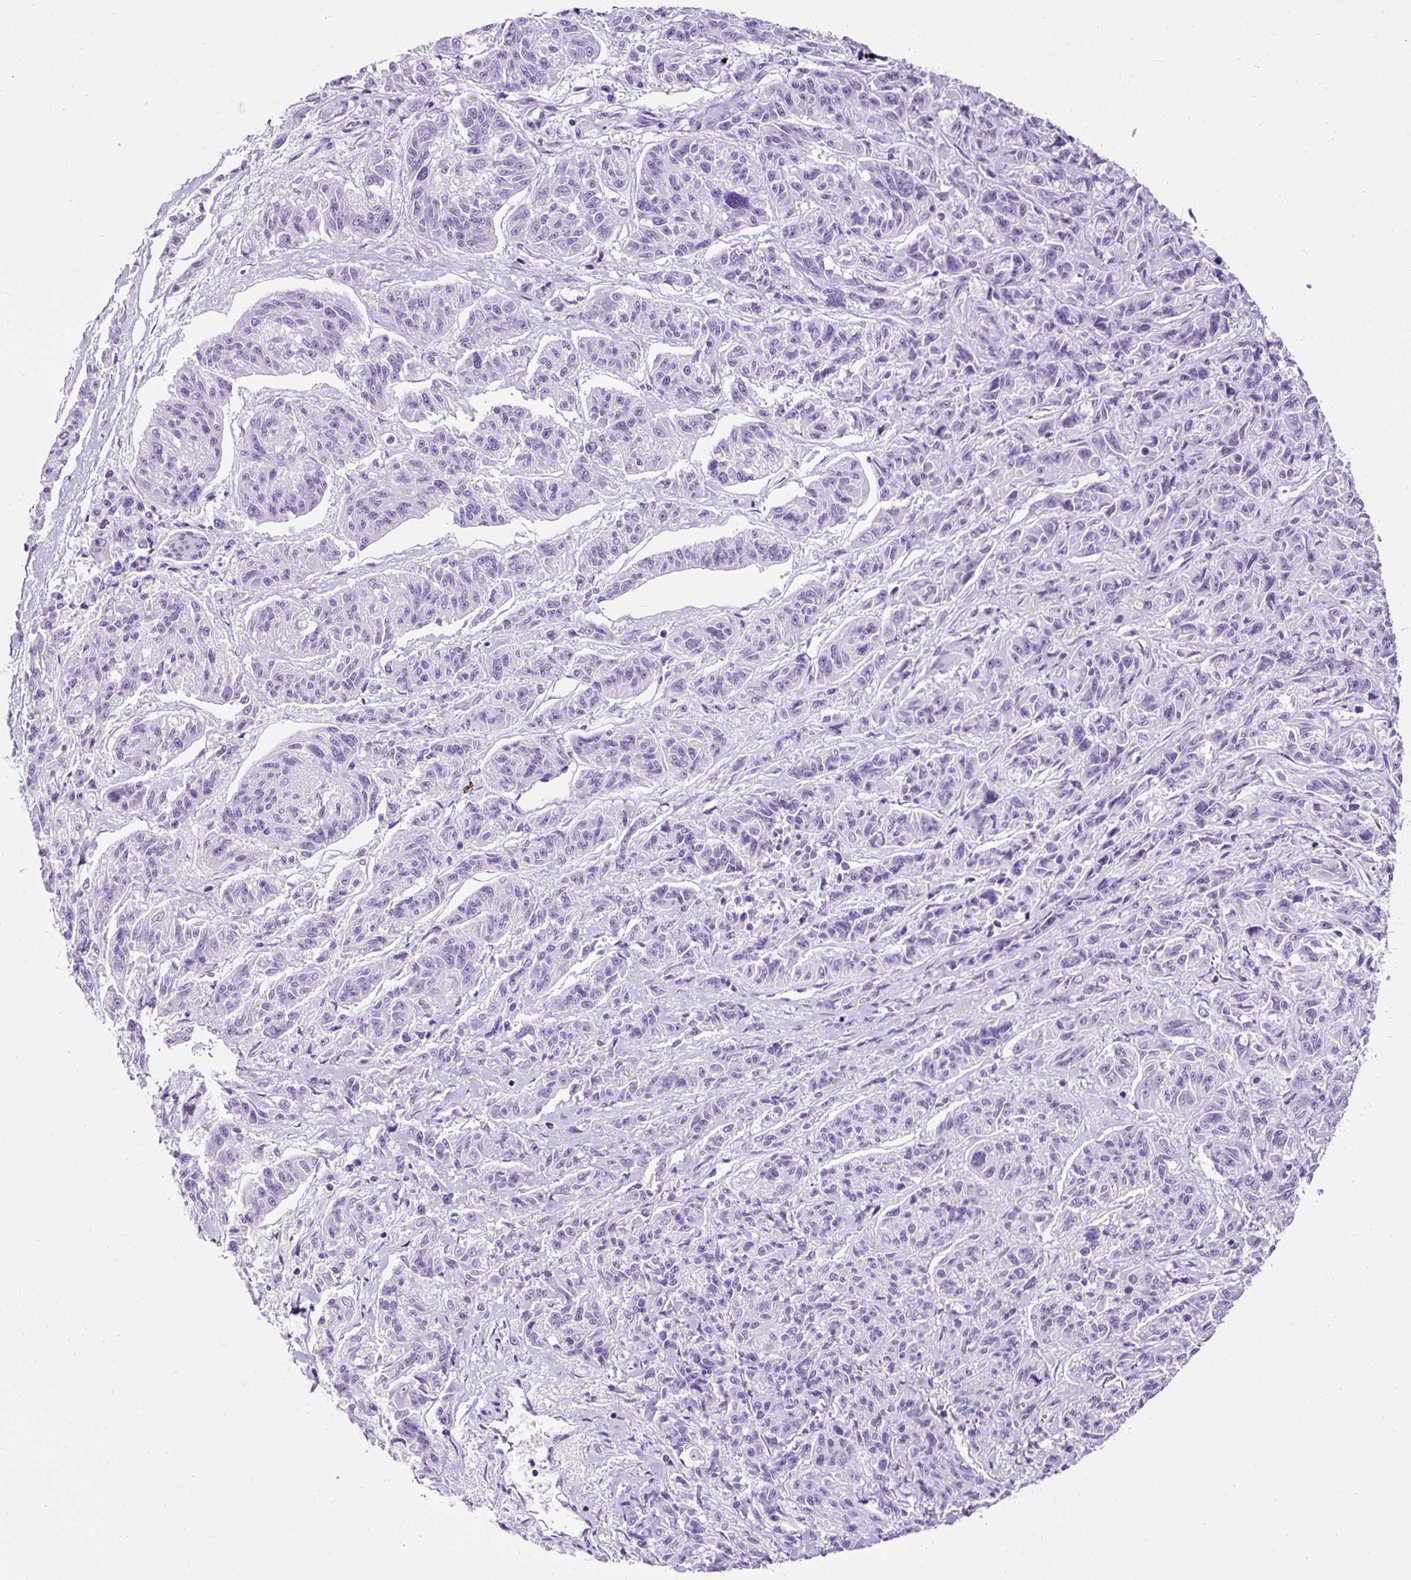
{"staining": {"intensity": "negative", "quantity": "none", "location": "none"}, "tissue": "melanoma", "cell_type": "Tumor cells", "image_type": "cancer", "snomed": [{"axis": "morphology", "description": "Malignant melanoma, NOS"}, {"axis": "topography", "description": "Skin"}], "caption": "Tumor cells are negative for brown protein staining in melanoma.", "gene": "STOX2", "patient": {"sex": "male", "age": 53}}